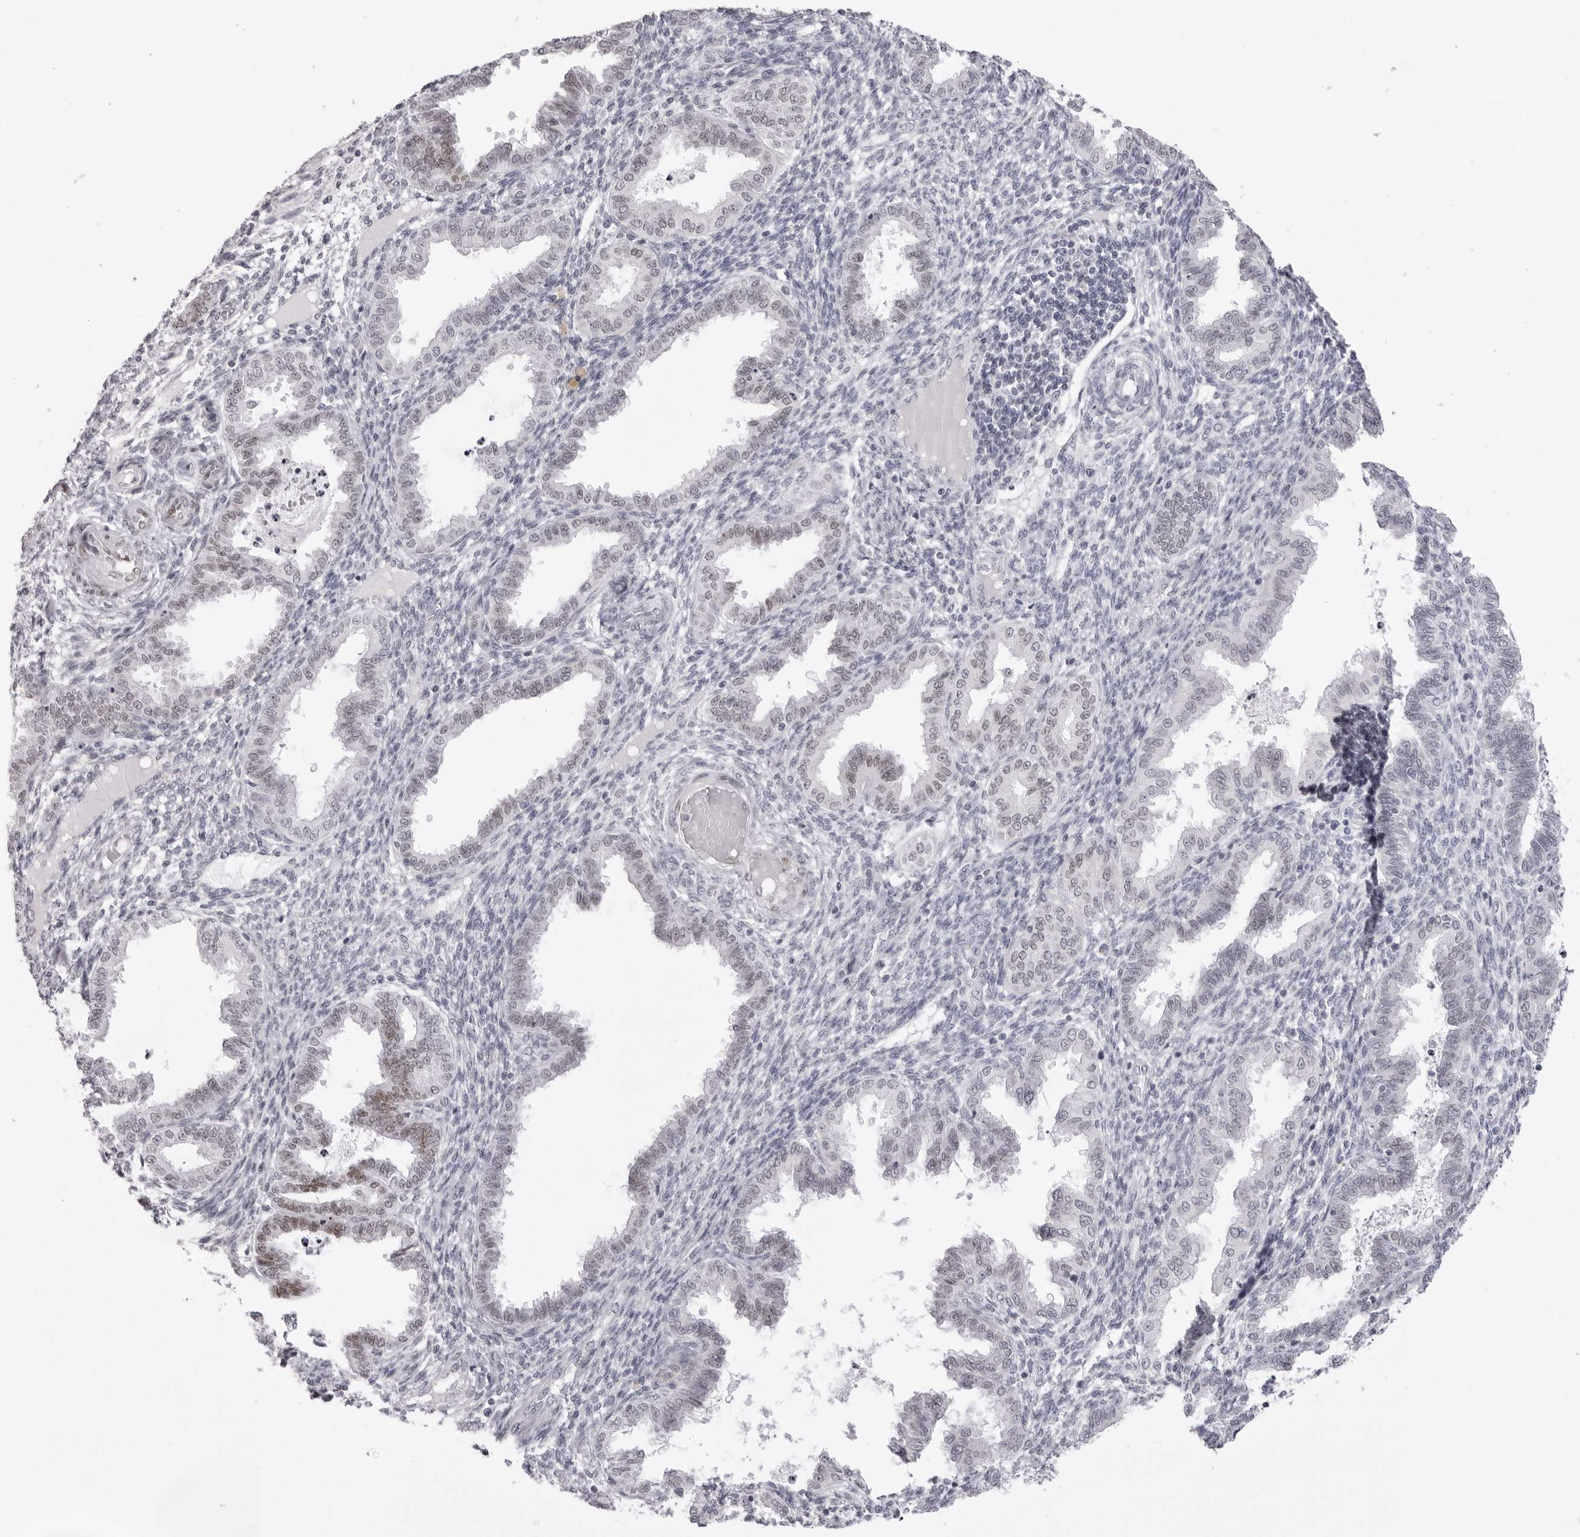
{"staining": {"intensity": "negative", "quantity": "none", "location": "none"}, "tissue": "endometrium", "cell_type": "Cells in endometrial stroma", "image_type": "normal", "snomed": [{"axis": "morphology", "description": "Normal tissue, NOS"}, {"axis": "topography", "description": "Endometrium"}], "caption": "Immunohistochemistry photomicrograph of benign endometrium stained for a protein (brown), which exhibits no expression in cells in endometrial stroma. (IHC, brightfield microscopy, high magnification).", "gene": "MAFK", "patient": {"sex": "female", "age": 33}}